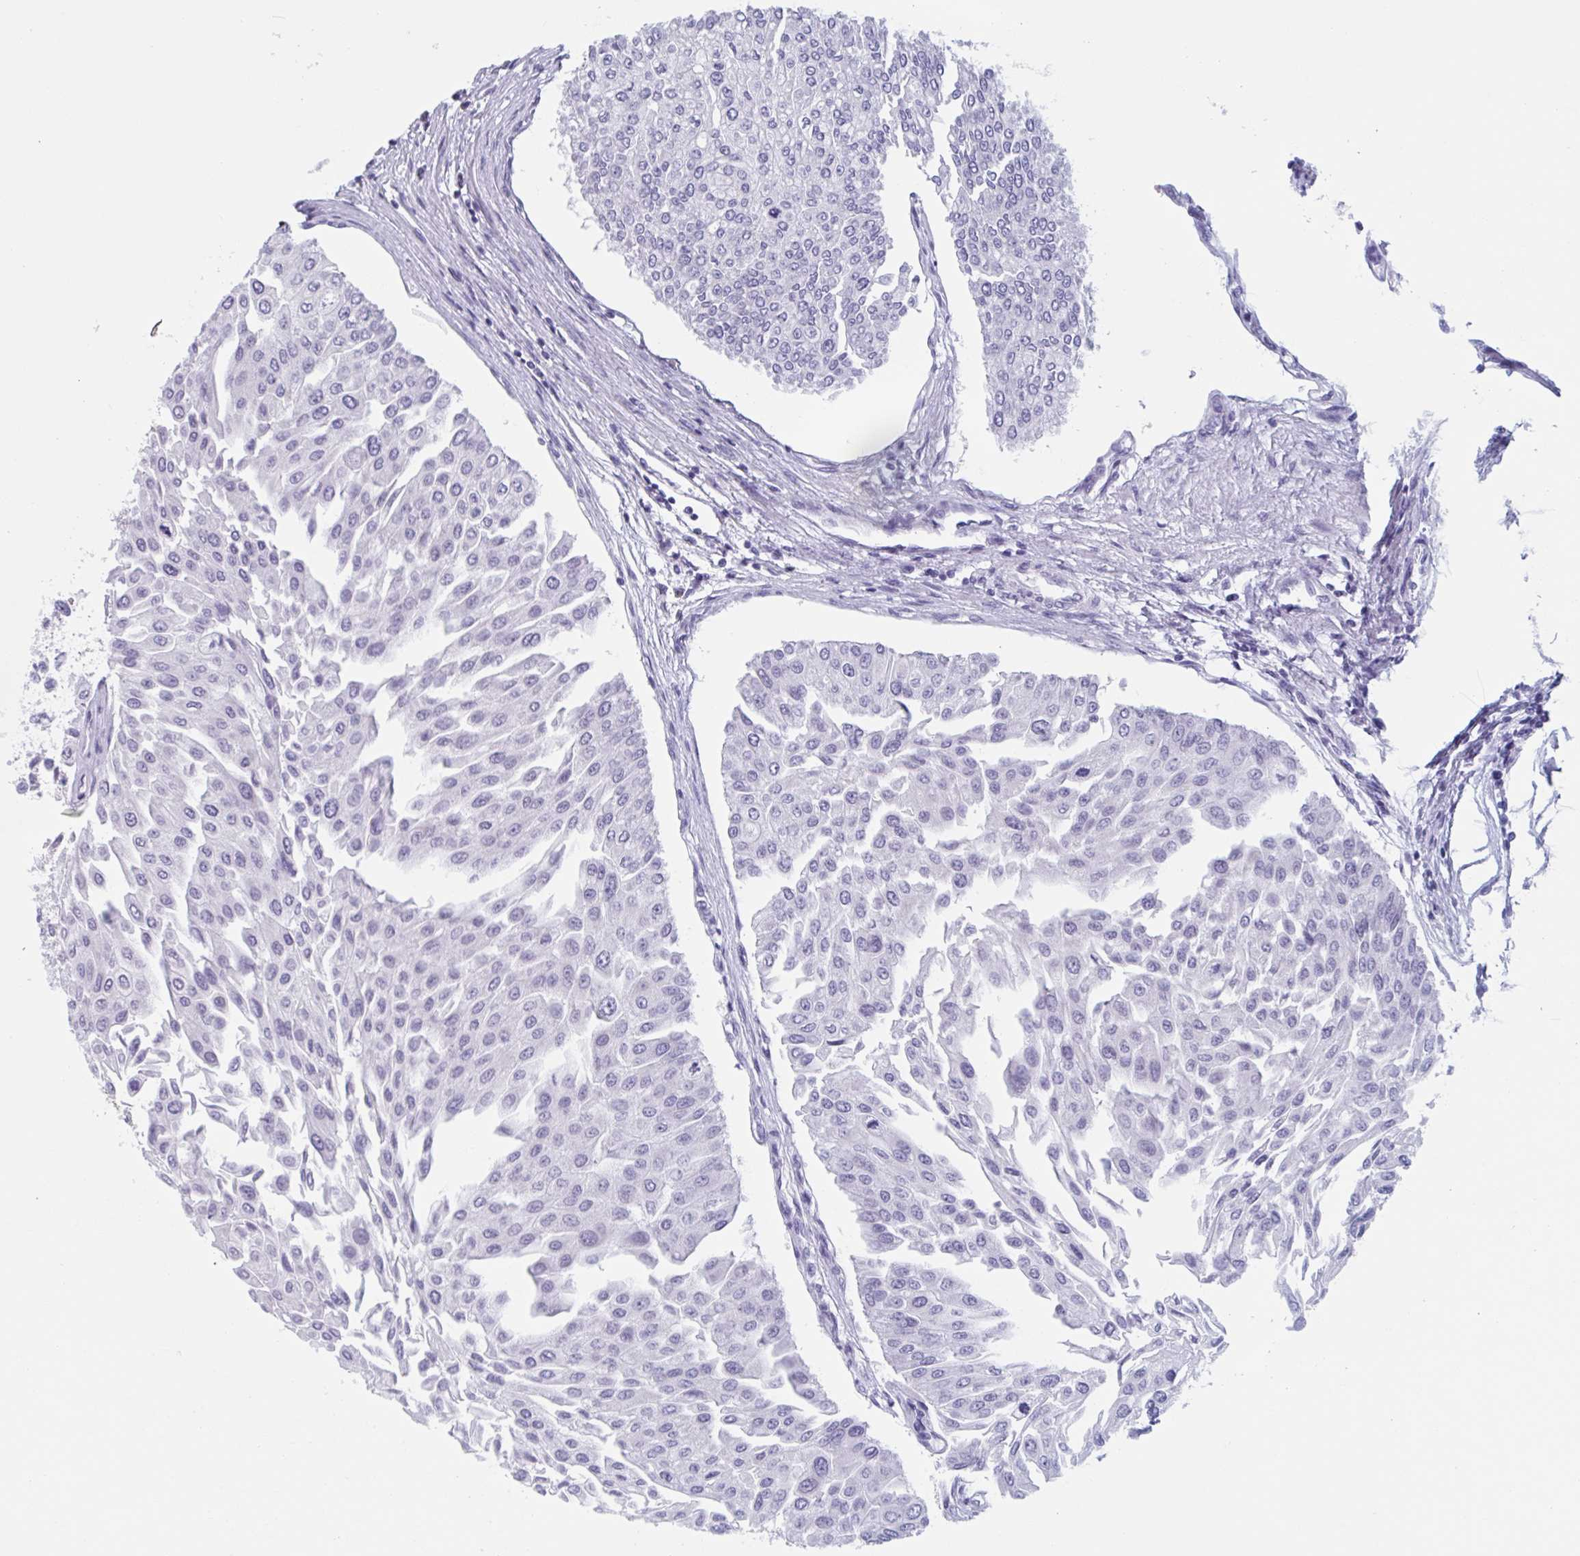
{"staining": {"intensity": "negative", "quantity": "none", "location": "none"}, "tissue": "urothelial cancer", "cell_type": "Tumor cells", "image_type": "cancer", "snomed": [{"axis": "morphology", "description": "Urothelial carcinoma, NOS"}, {"axis": "topography", "description": "Urinary bladder"}], "caption": "Tumor cells show no significant protein staining in urothelial cancer.", "gene": "HSD11B2", "patient": {"sex": "male", "age": 67}}